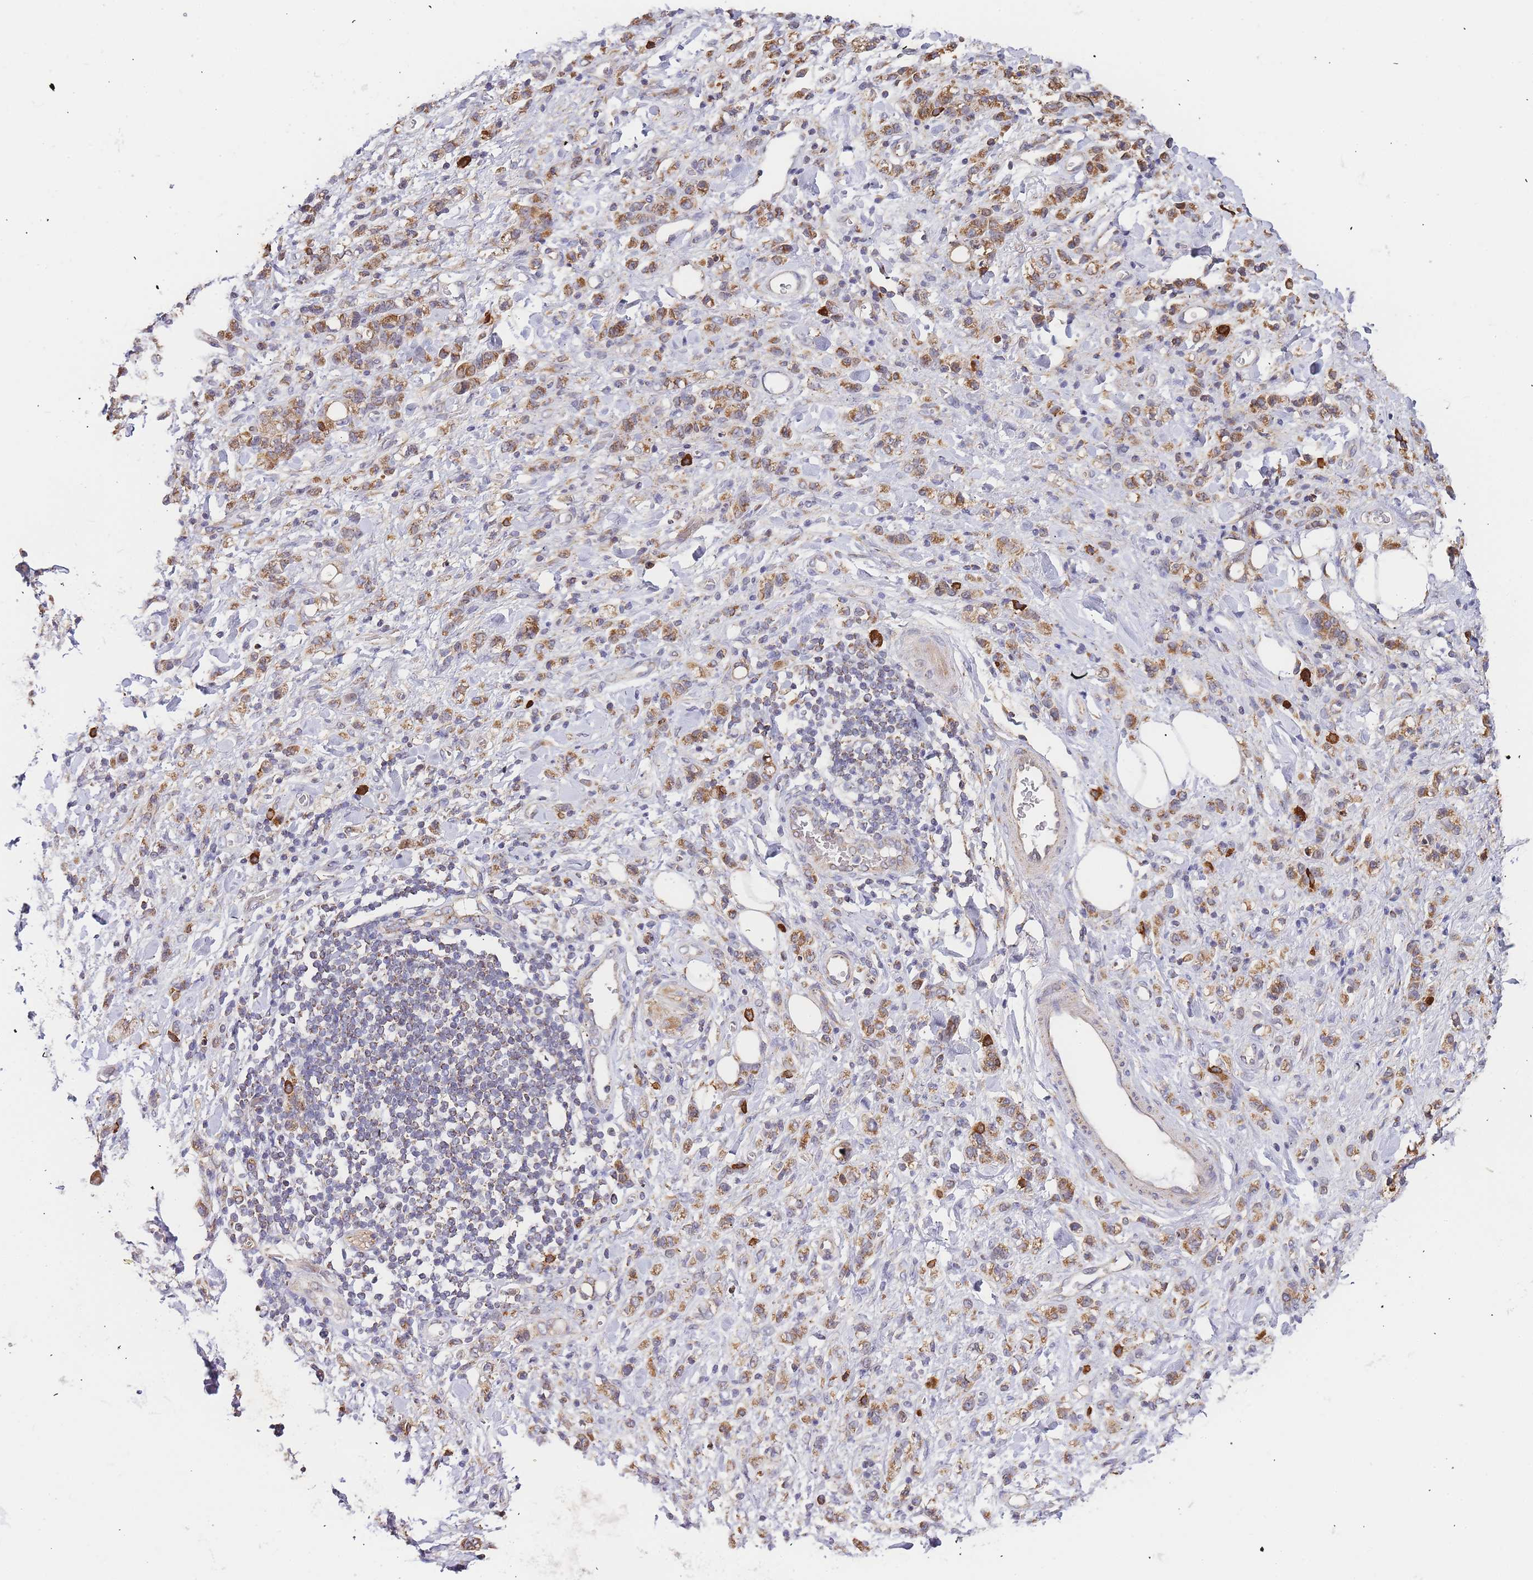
{"staining": {"intensity": "moderate", "quantity": ">75%", "location": "cytoplasmic/membranous"}, "tissue": "stomach cancer", "cell_type": "Tumor cells", "image_type": "cancer", "snomed": [{"axis": "morphology", "description": "Adenocarcinoma, NOS"}, {"axis": "topography", "description": "Stomach"}], "caption": "Immunohistochemical staining of human adenocarcinoma (stomach) exhibits moderate cytoplasmic/membranous protein staining in approximately >75% of tumor cells. (DAB IHC with brightfield microscopy, high magnification).", "gene": "ADCY9", "patient": {"sex": "male", "age": 77}}